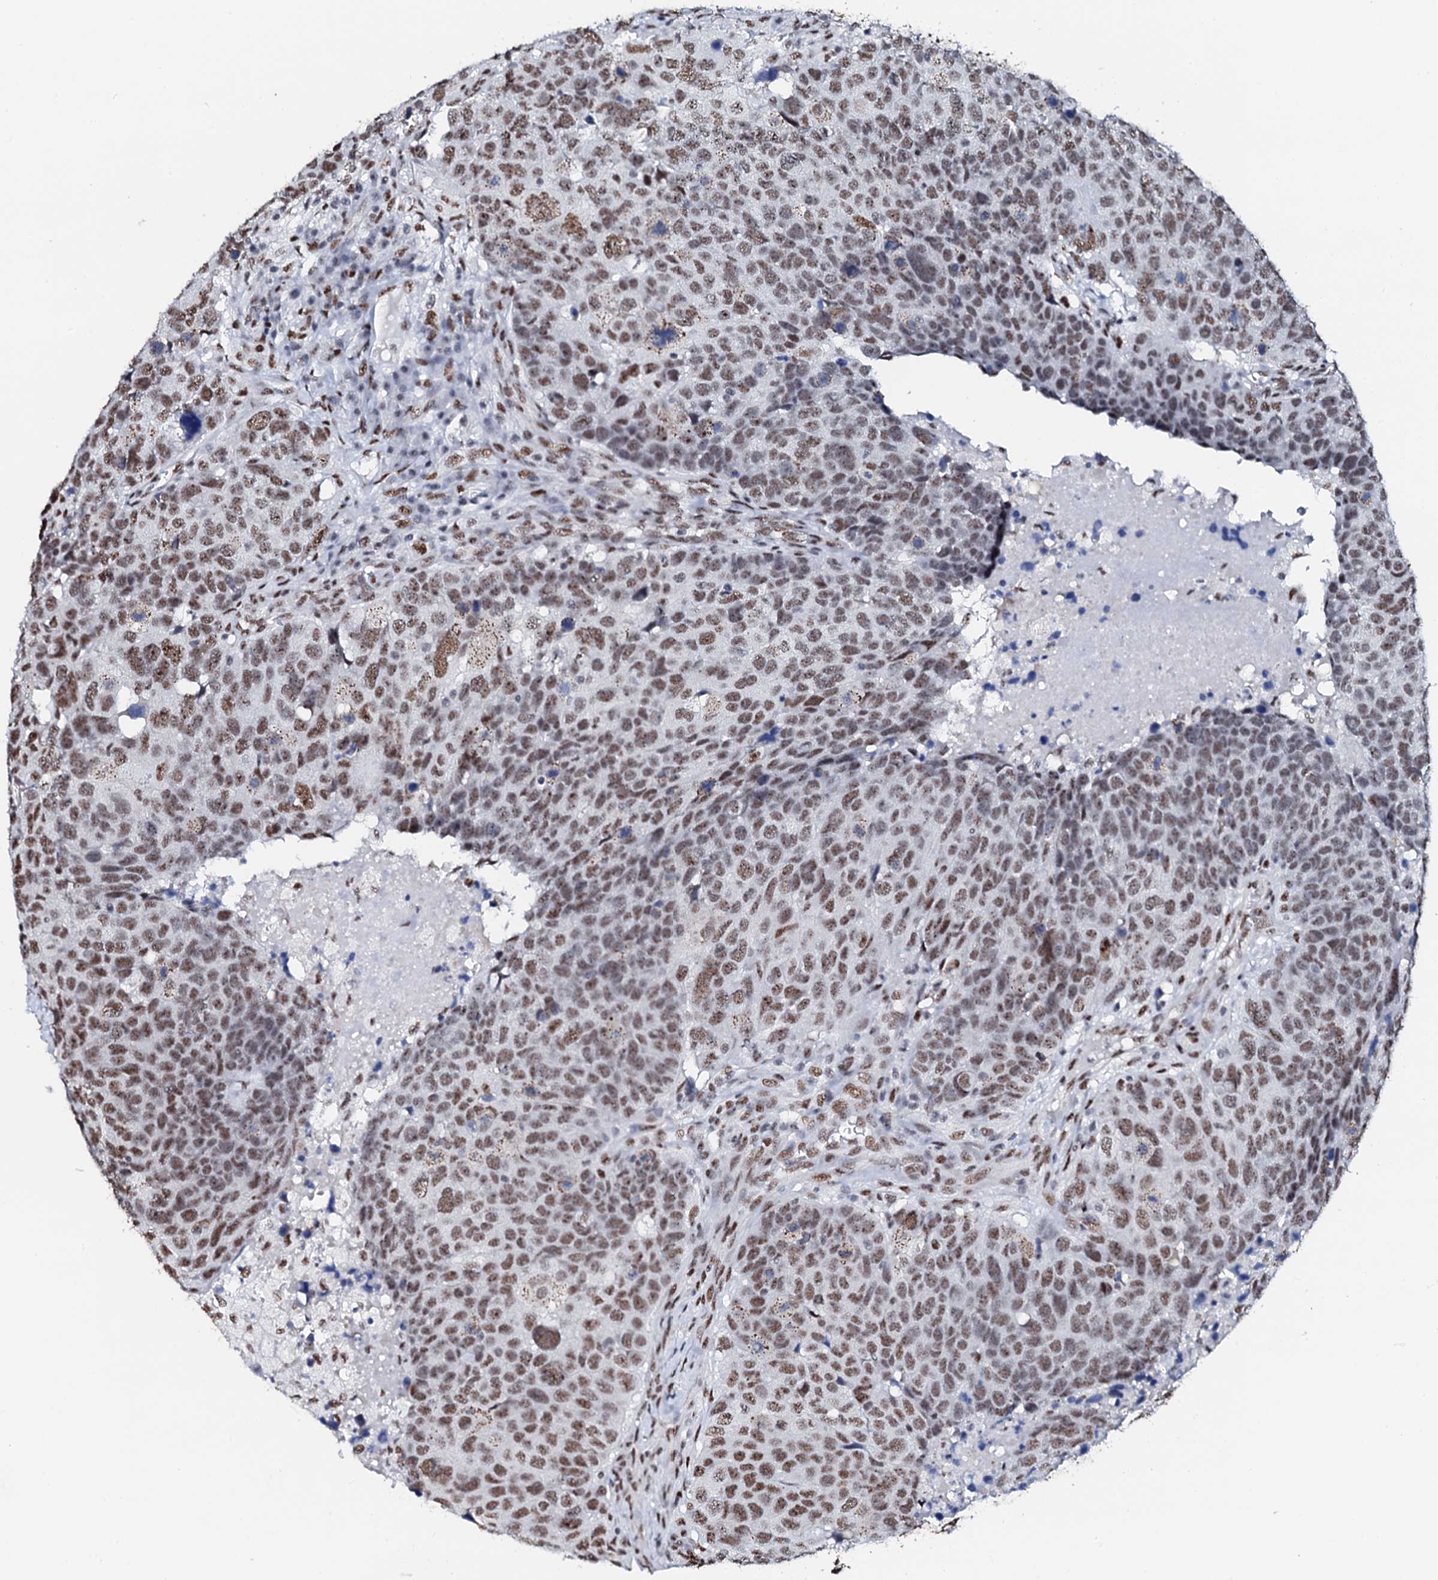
{"staining": {"intensity": "moderate", "quantity": ">75%", "location": "nuclear"}, "tissue": "head and neck cancer", "cell_type": "Tumor cells", "image_type": "cancer", "snomed": [{"axis": "morphology", "description": "Squamous cell carcinoma, NOS"}, {"axis": "topography", "description": "Head-Neck"}], "caption": "Immunohistochemical staining of squamous cell carcinoma (head and neck) shows medium levels of moderate nuclear protein staining in approximately >75% of tumor cells.", "gene": "NKAPD1", "patient": {"sex": "male", "age": 66}}